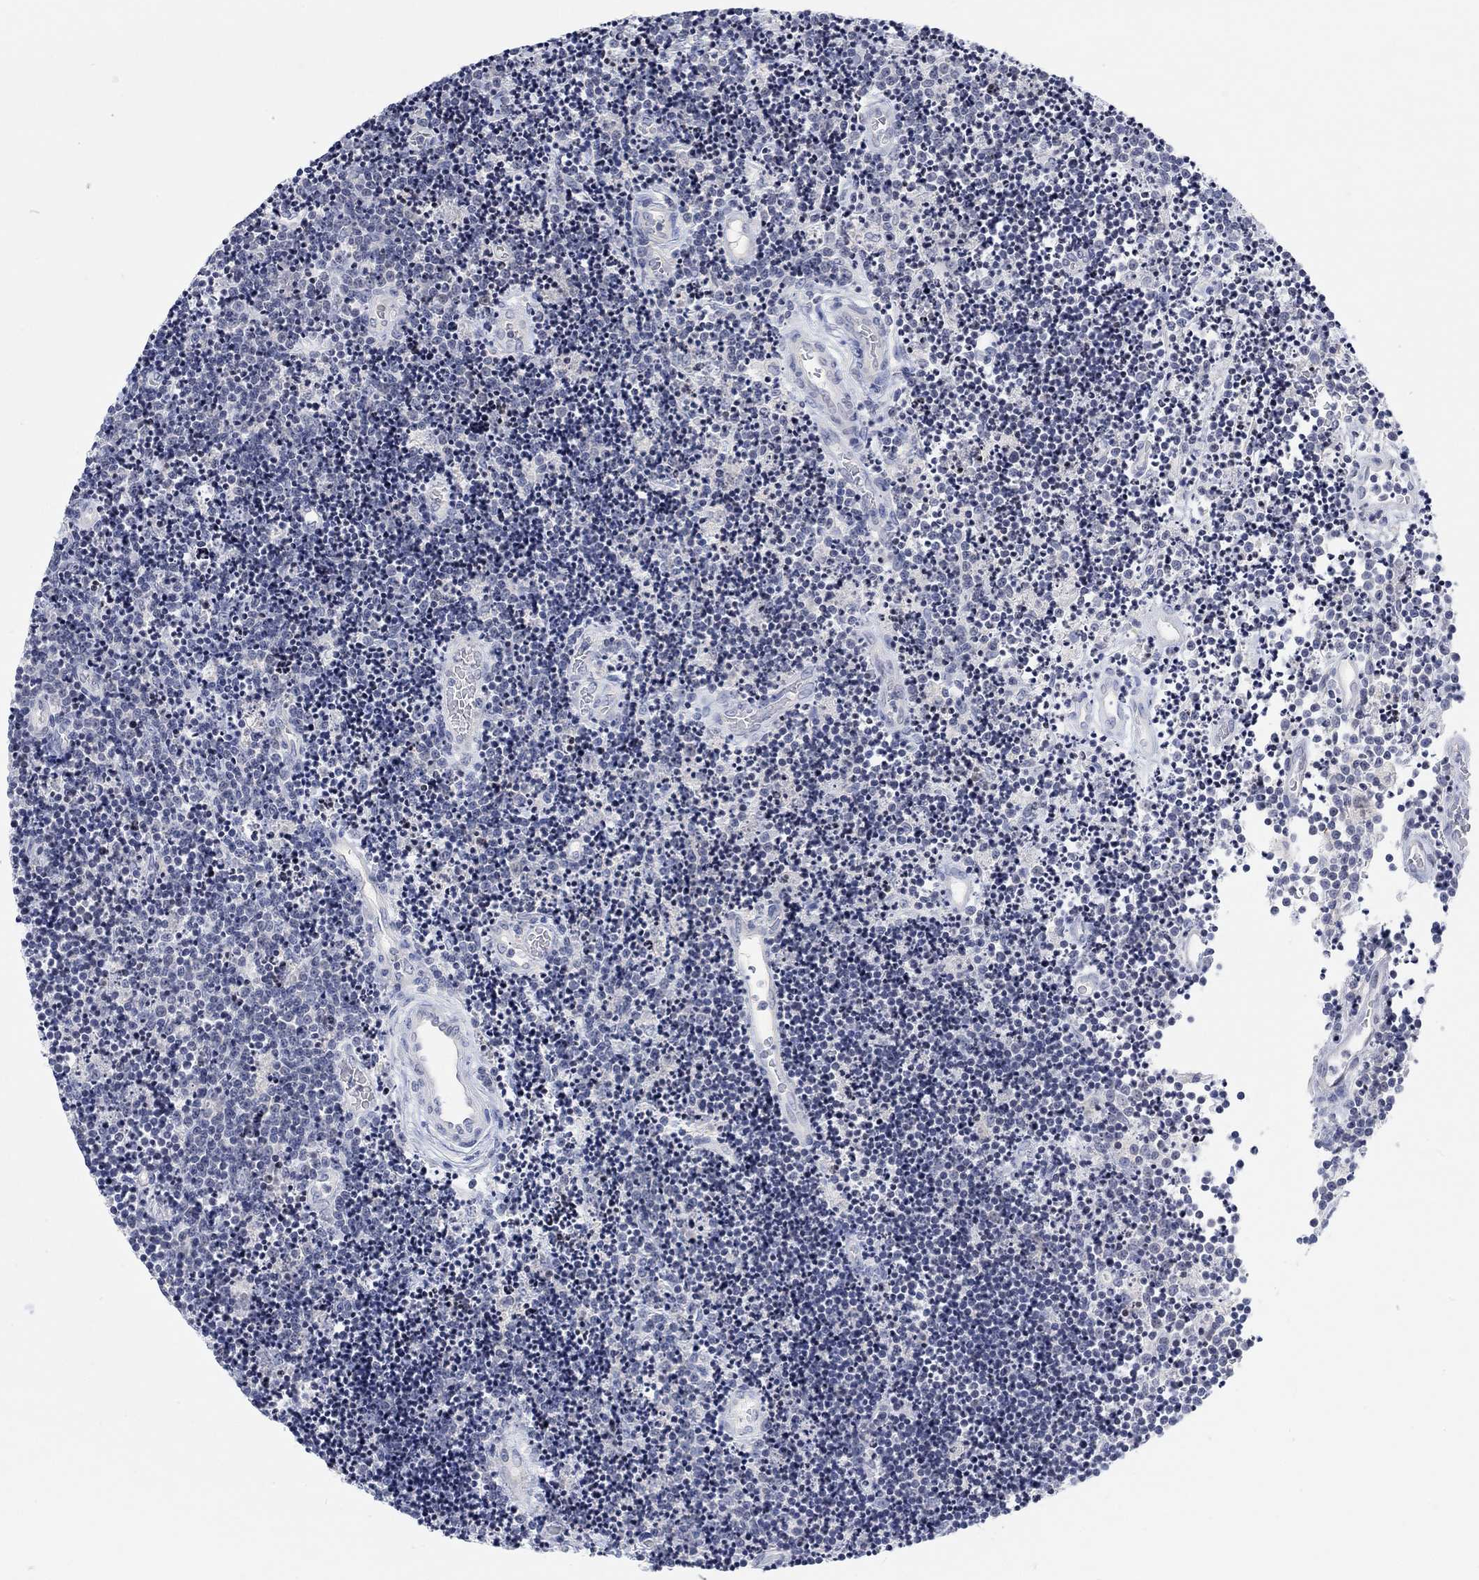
{"staining": {"intensity": "negative", "quantity": "none", "location": "none"}, "tissue": "lymphoma", "cell_type": "Tumor cells", "image_type": "cancer", "snomed": [{"axis": "morphology", "description": "Malignant lymphoma, non-Hodgkin's type, Low grade"}, {"axis": "topography", "description": "Brain"}], "caption": "Immunohistochemical staining of low-grade malignant lymphoma, non-Hodgkin's type displays no significant positivity in tumor cells.", "gene": "ATP6V1E2", "patient": {"sex": "female", "age": 66}}